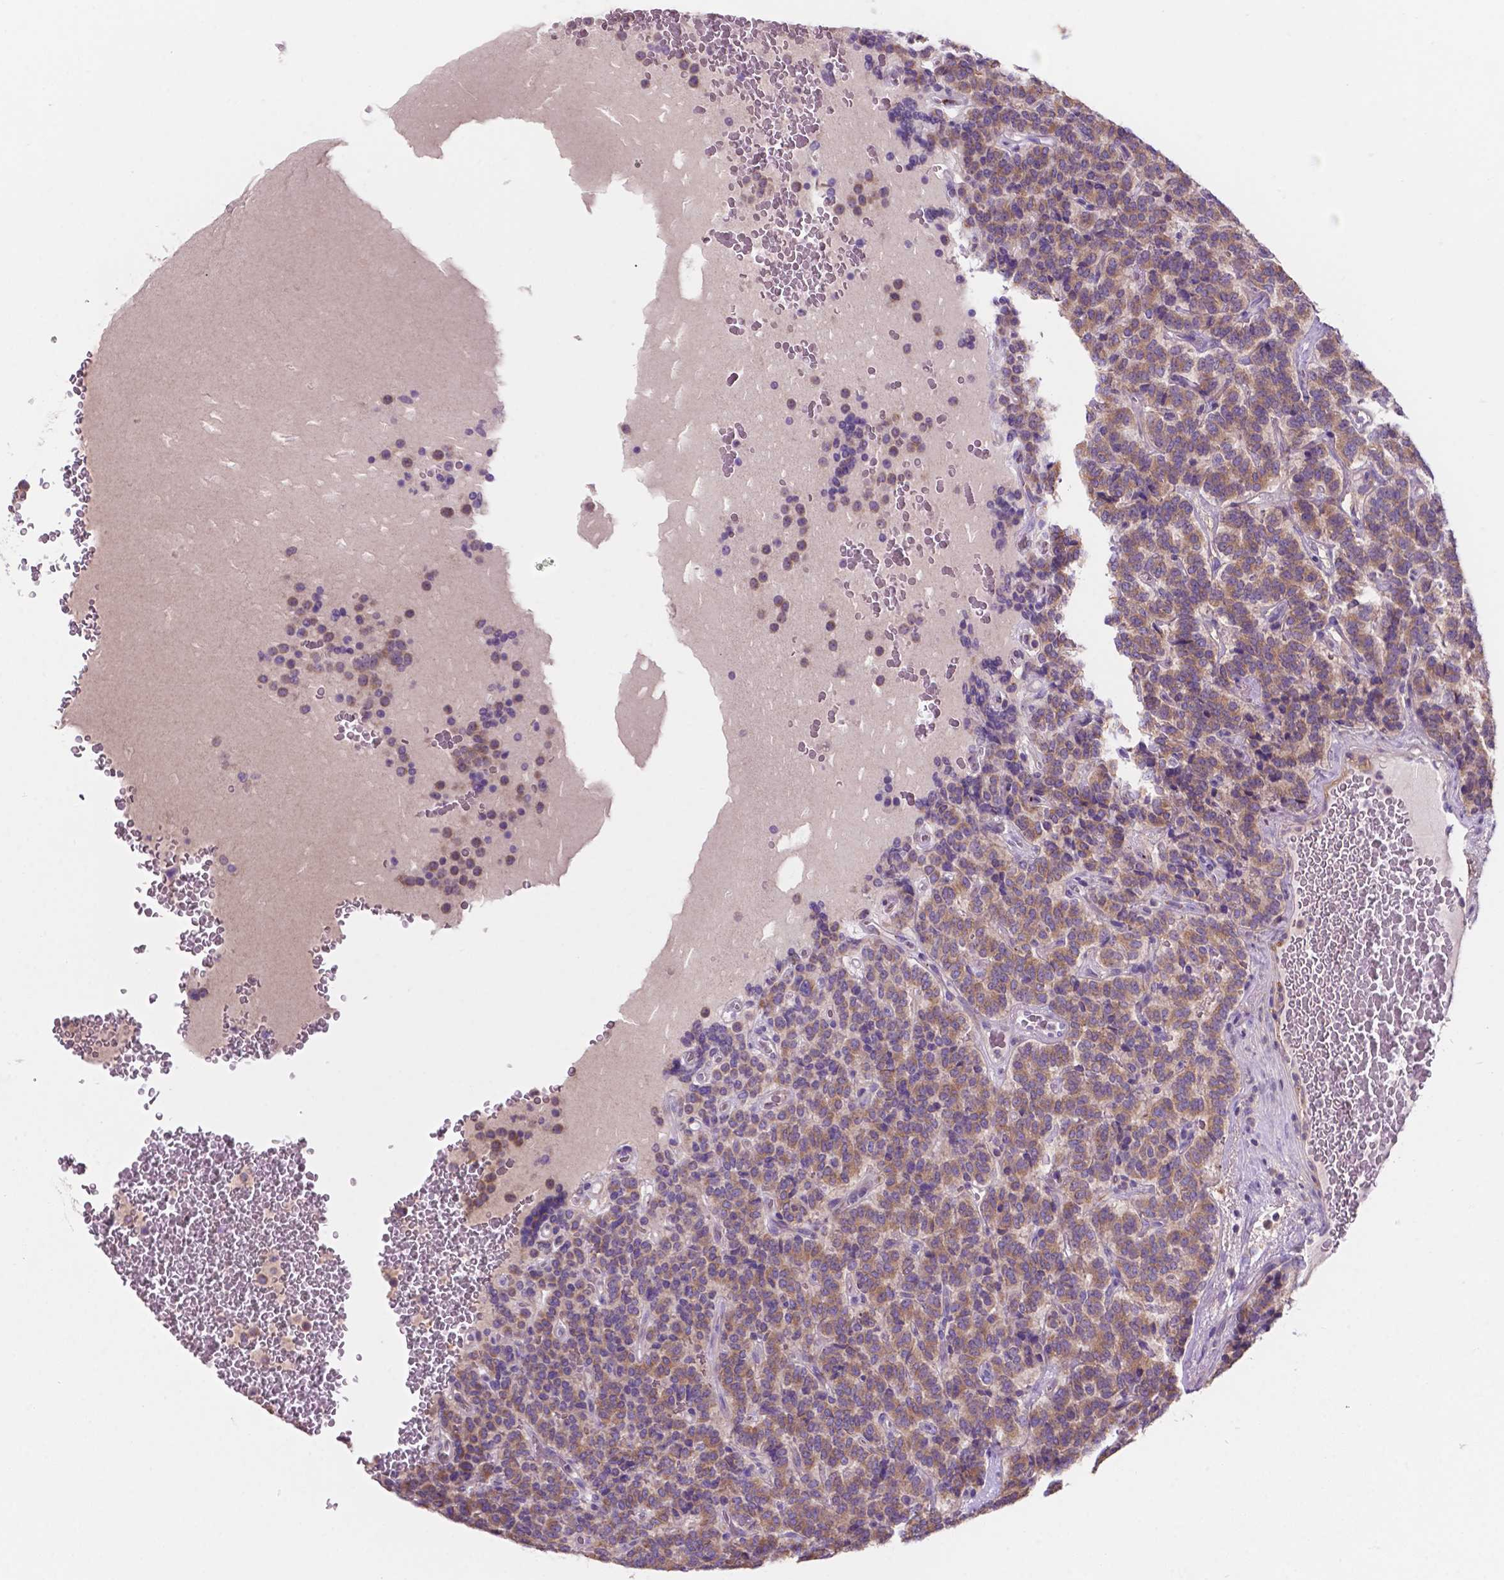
{"staining": {"intensity": "moderate", "quantity": ">75%", "location": "cytoplasmic/membranous"}, "tissue": "carcinoid", "cell_type": "Tumor cells", "image_type": "cancer", "snomed": [{"axis": "morphology", "description": "Carcinoid, malignant, NOS"}, {"axis": "topography", "description": "Pancreas"}], "caption": "This is a histology image of immunohistochemistry (IHC) staining of carcinoid, which shows moderate staining in the cytoplasmic/membranous of tumor cells.", "gene": "MKRN2OS", "patient": {"sex": "male", "age": 36}}